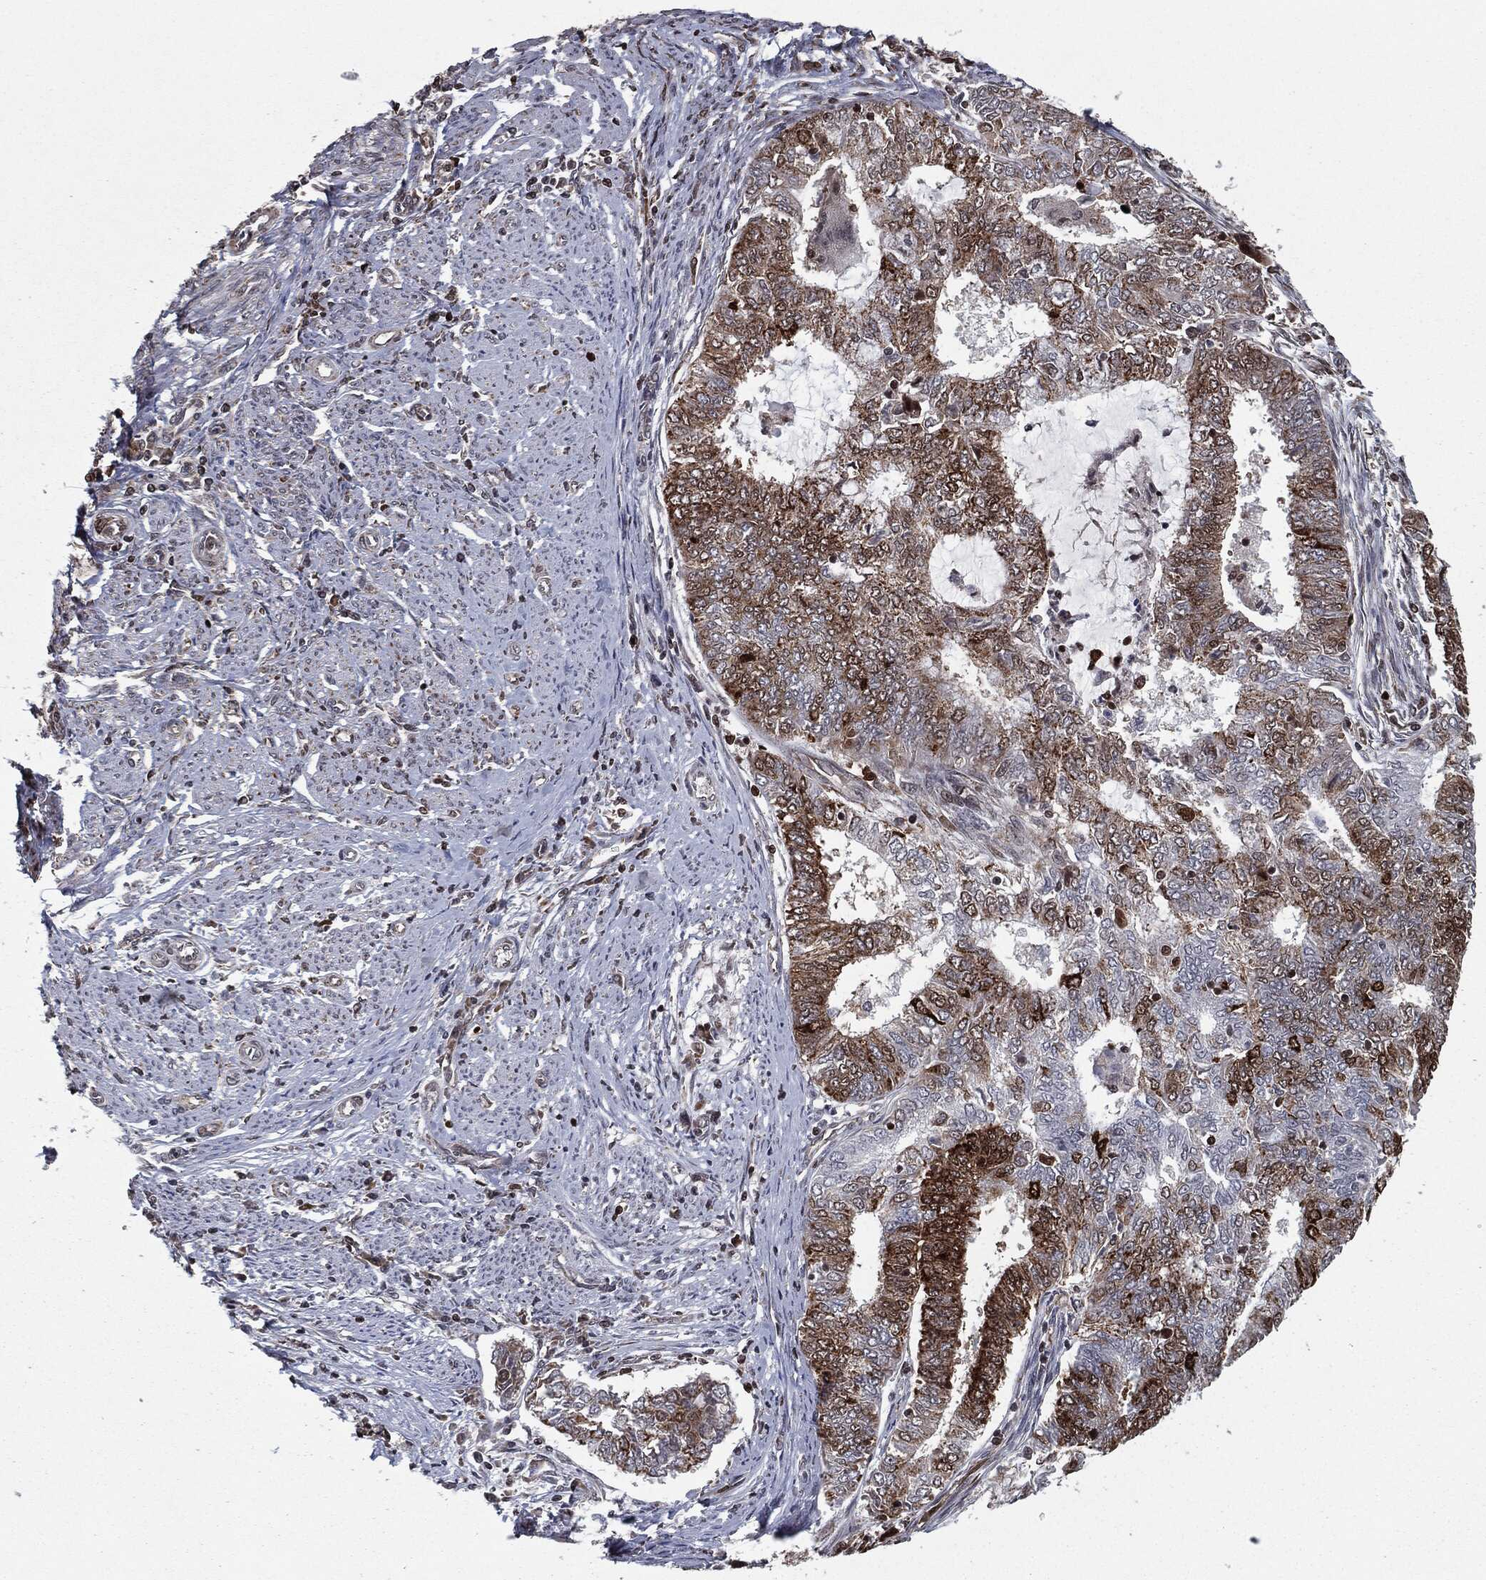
{"staining": {"intensity": "strong", "quantity": ">75%", "location": "cytoplasmic/membranous"}, "tissue": "endometrial cancer", "cell_type": "Tumor cells", "image_type": "cancer", "snomed": [{"axis": "morphology", "description": "Adenocarcinoma, NOS"}, {"axis": "topography", "description": "Endometrium"}], "caption": "Immunohistochemical staining of human endometrial cancer shows high levels of strong cytoplasmic/membranous expression in approximately >75% of tumor cells.", "gene": "CHCHD2", "patient": {"sex": "female", "age": 62}}